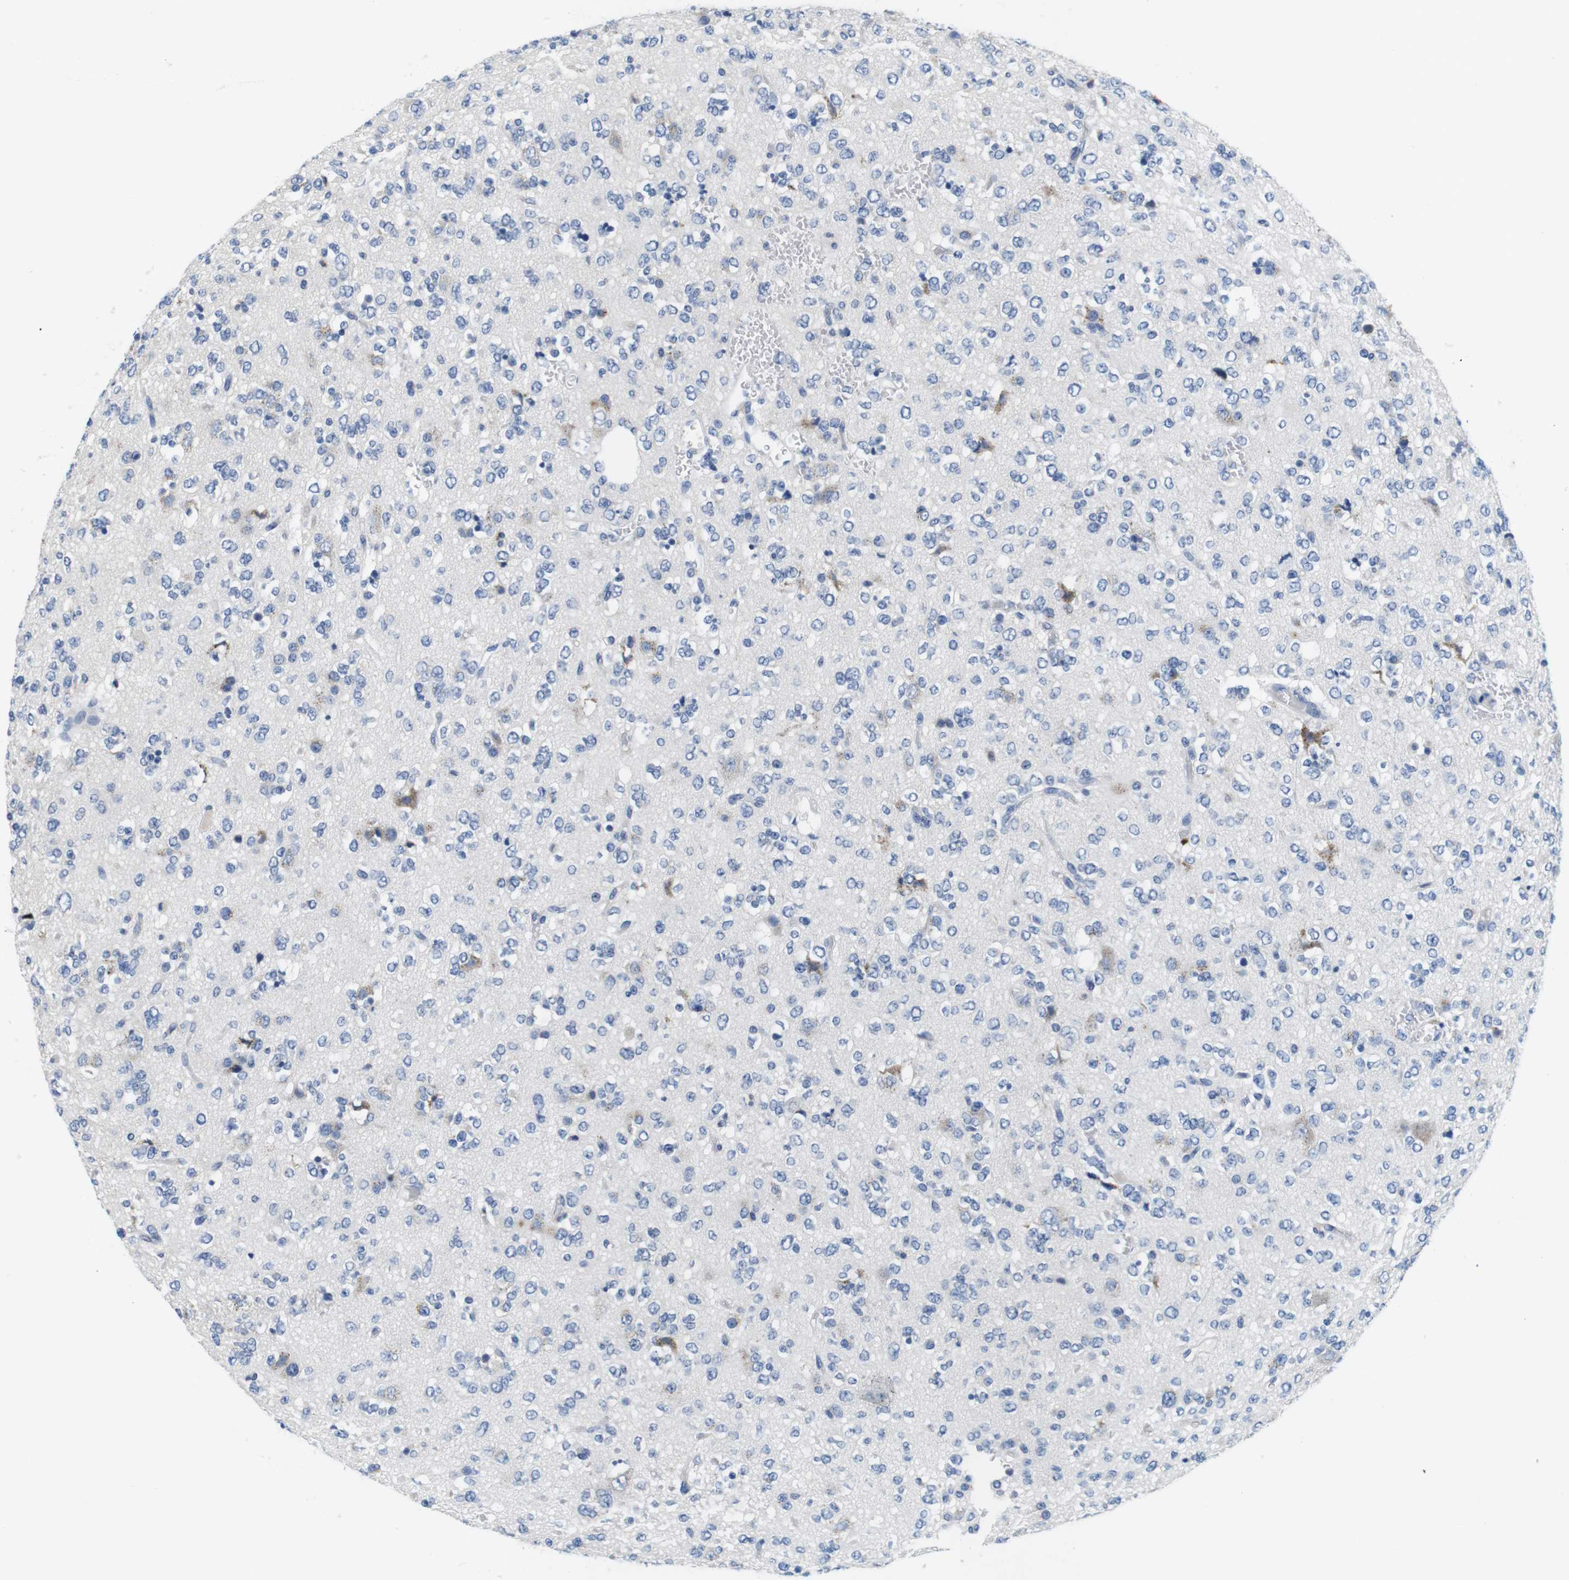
{"staining": {"intensity": "negative", "quantity": "none", "location": "none"}, "tissue": "glioma", "cell_type": "Tumor cells", "image_type": "cancer", "snomed": [{"axis": "morphology", "description": "Glioma, malignant, Low grade"}, {"axis": "topography", "description": "Brain"}], "caption": "A photomicrograph of glioma stained for a protein demonstrates no brown staining in tumor cells.", "gene": "CNGA2", "patient": {"sex": "male", "age": 38}}